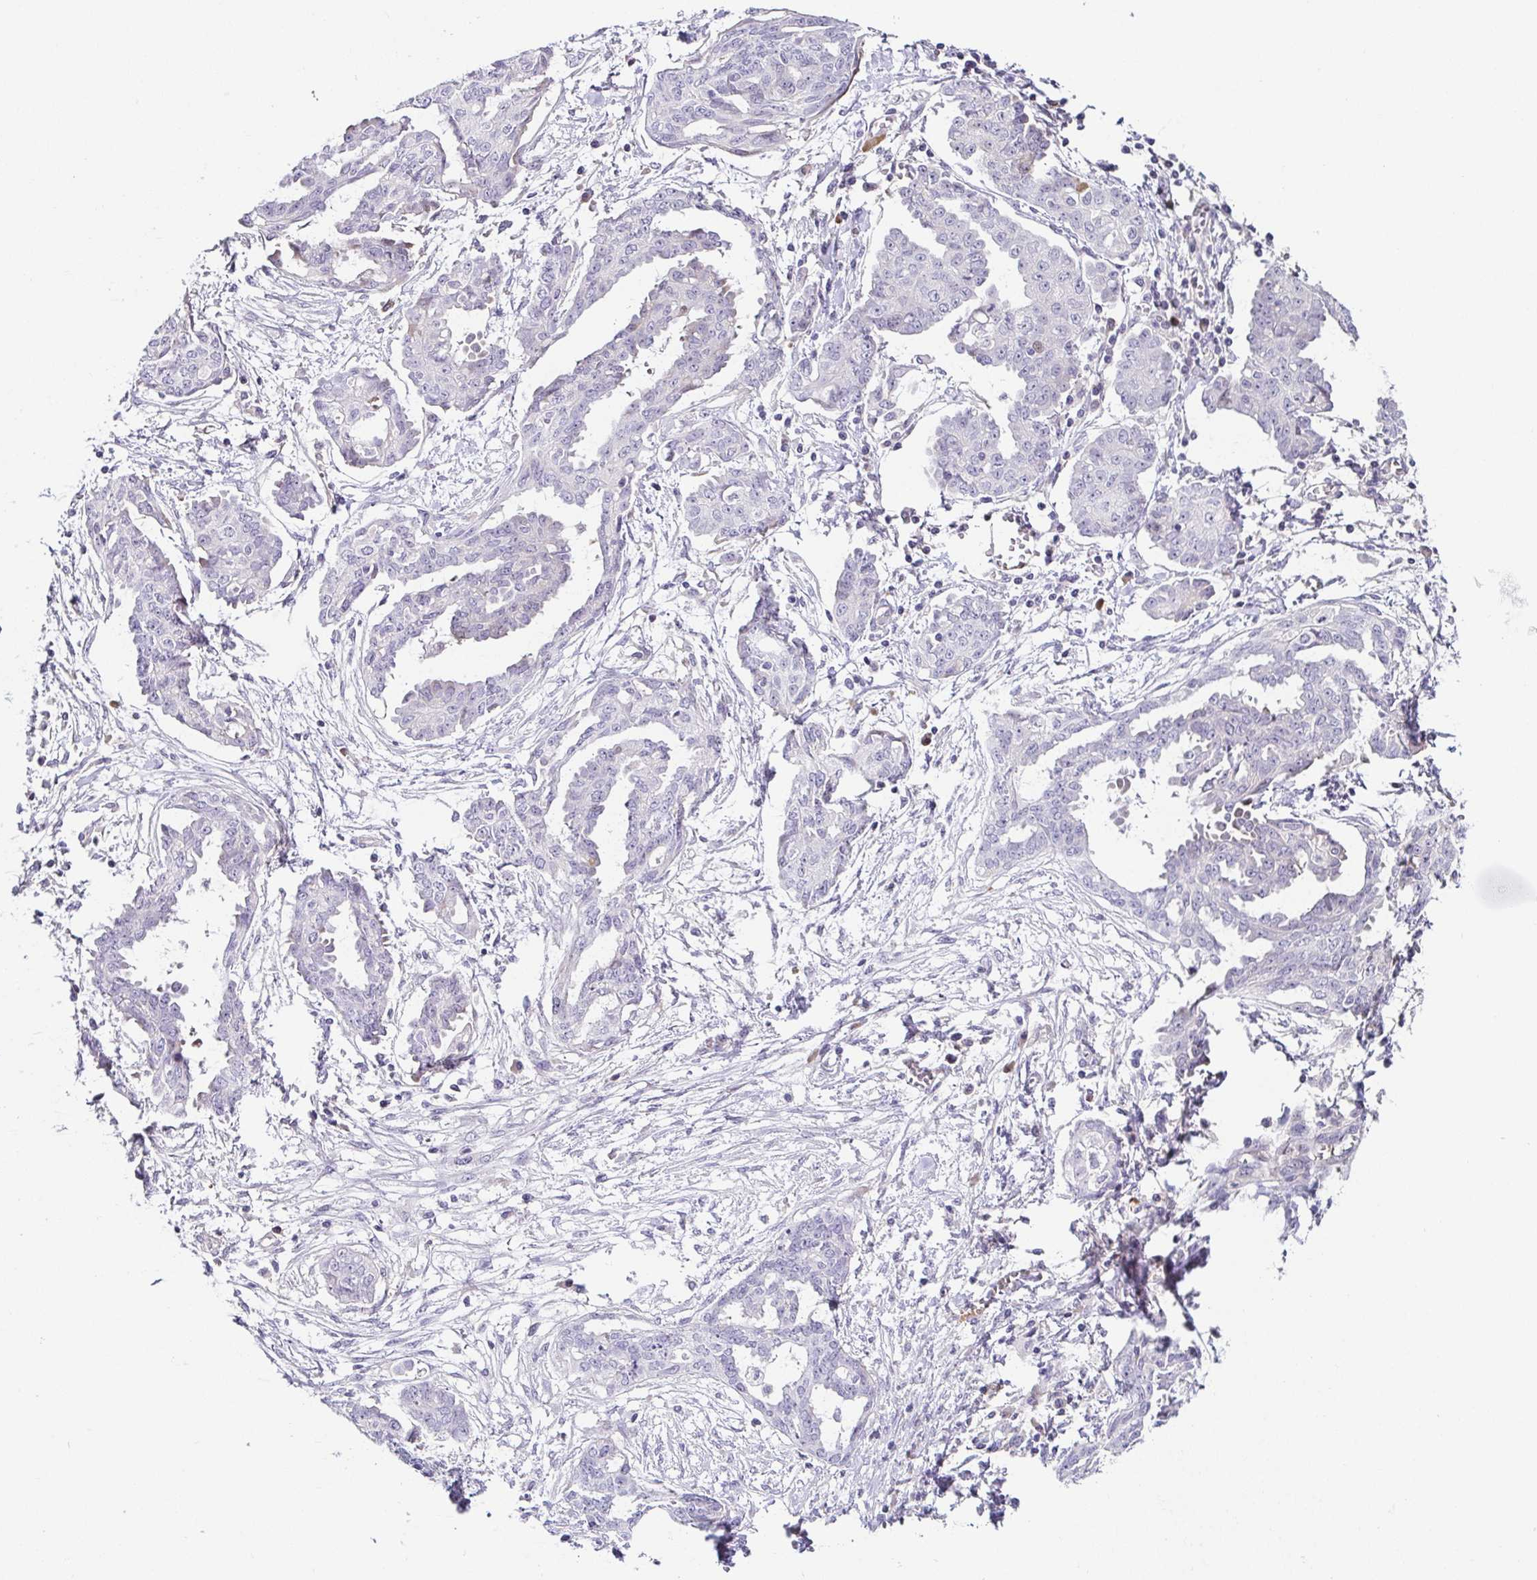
{"staining": {"intensity": "negative", "quantity": "none", "location": "none"}, "tissue": "ovarian cancer", "cell_type": "Tumor cells", "image_type": "cancer", "snomed": [{"axis": "morphology", "description": "Cystadenocarcinoma, serous, NOS"}, {"axis": "topography", "description": "Ovary"}], "caption": "High magnification brightfield microscopy of ovarian cancer (serous cystadenocarcinoma) stained with DAB (brown) and counterstained with hematoxylin (blue): tumor cells show no significant positivity.", "gene": "FAM162B", "patient": {"sex": "female", "age": 71}}